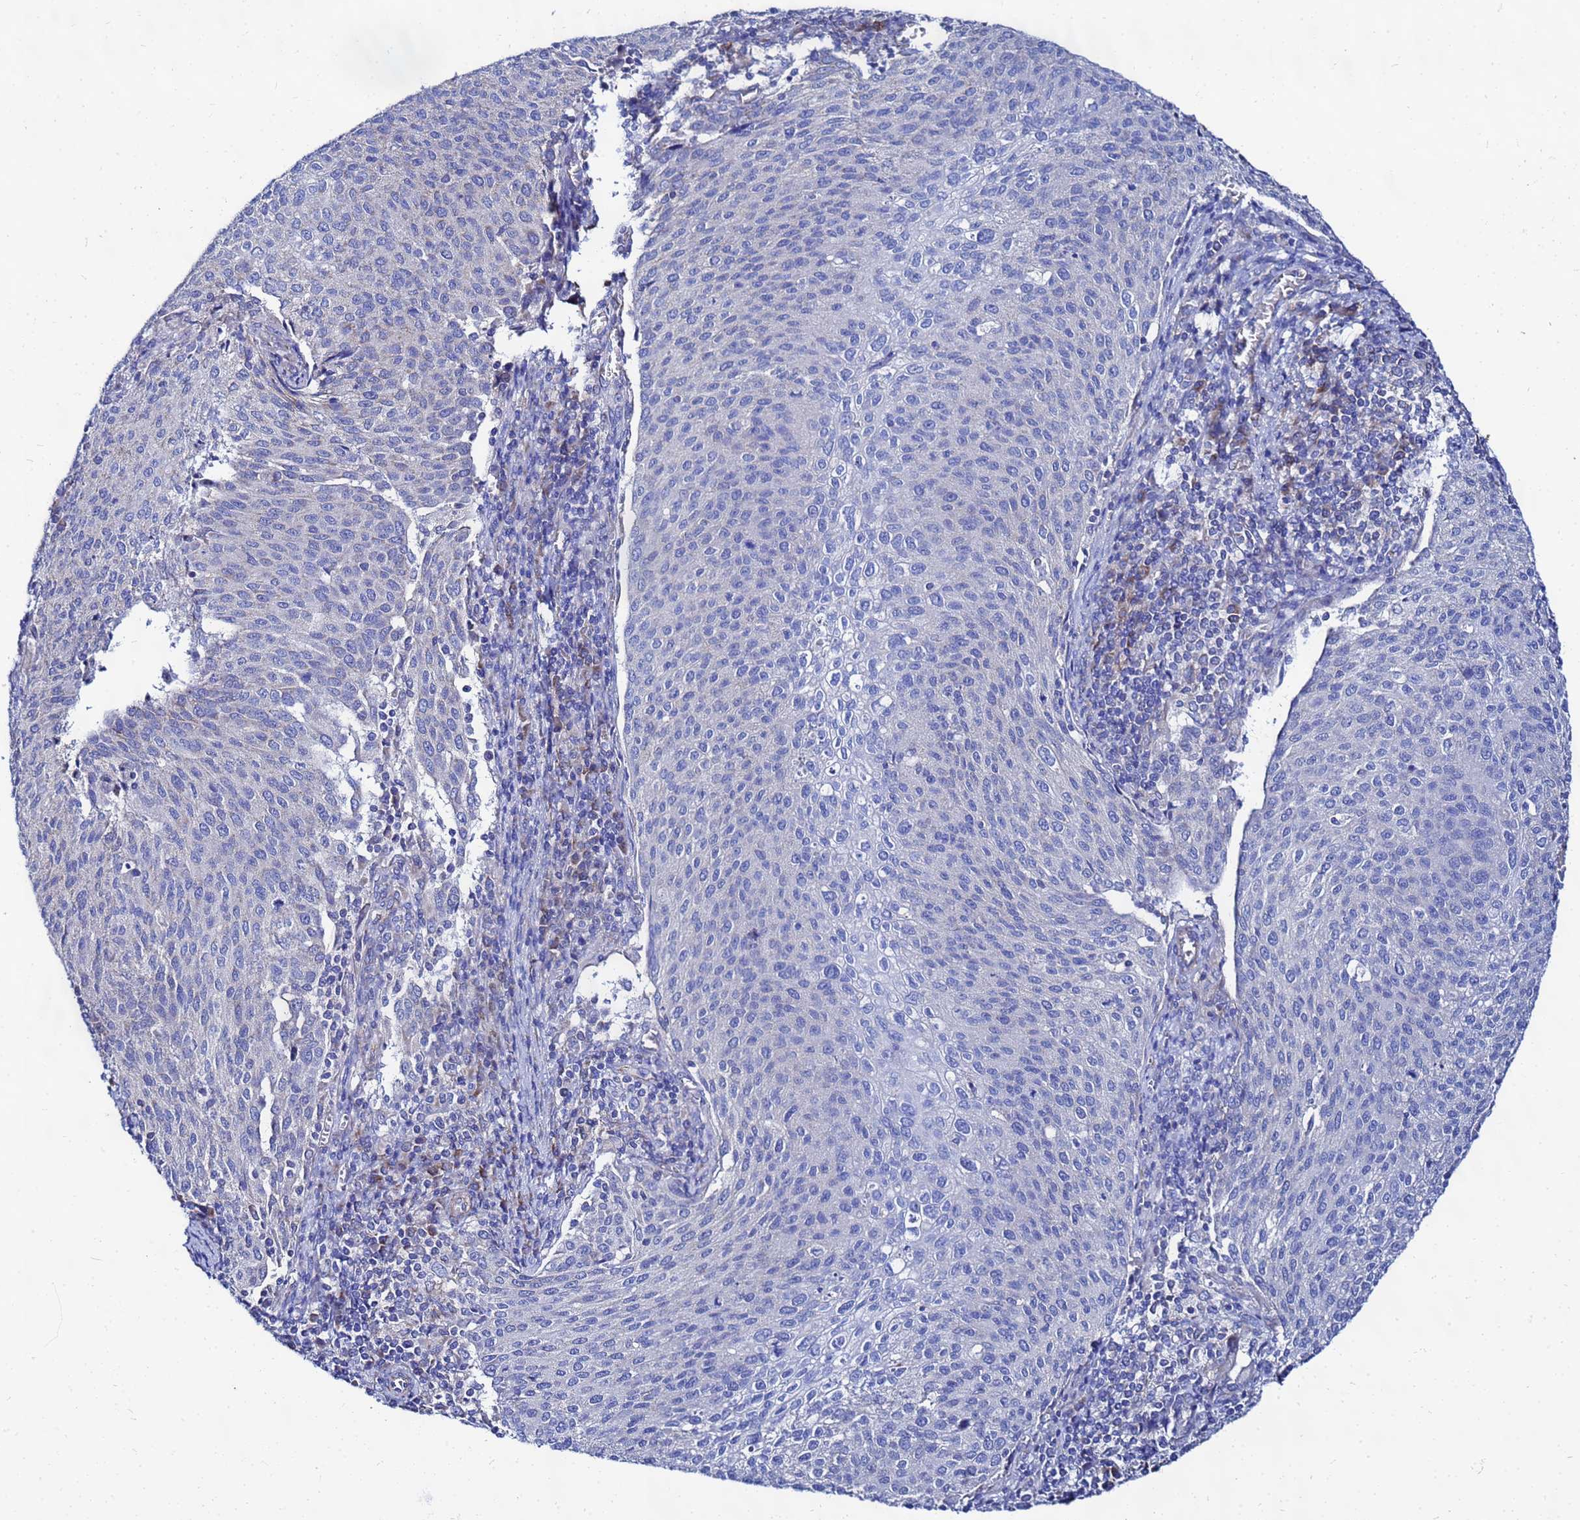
{"staining": {"intensity": "negative", "quantity": "none", "location": "none"}, "tissue": "cervical cancer", "cell_type": "Tumor cells", "image_type": "cancer", "snomed": [{"axis": "morphology", "description": "Squamous cell carcinoma, NOS"}, {"axis": "topography", "description": "Cervix"}], "caption": "An immunohistochemistry (IHC) micrograph of cervical cancer is shown. There is no staining in tumor cells of cervical cancer.", "gene": "FAHD2A", "patient": {"sex": "female", "age": 46}}